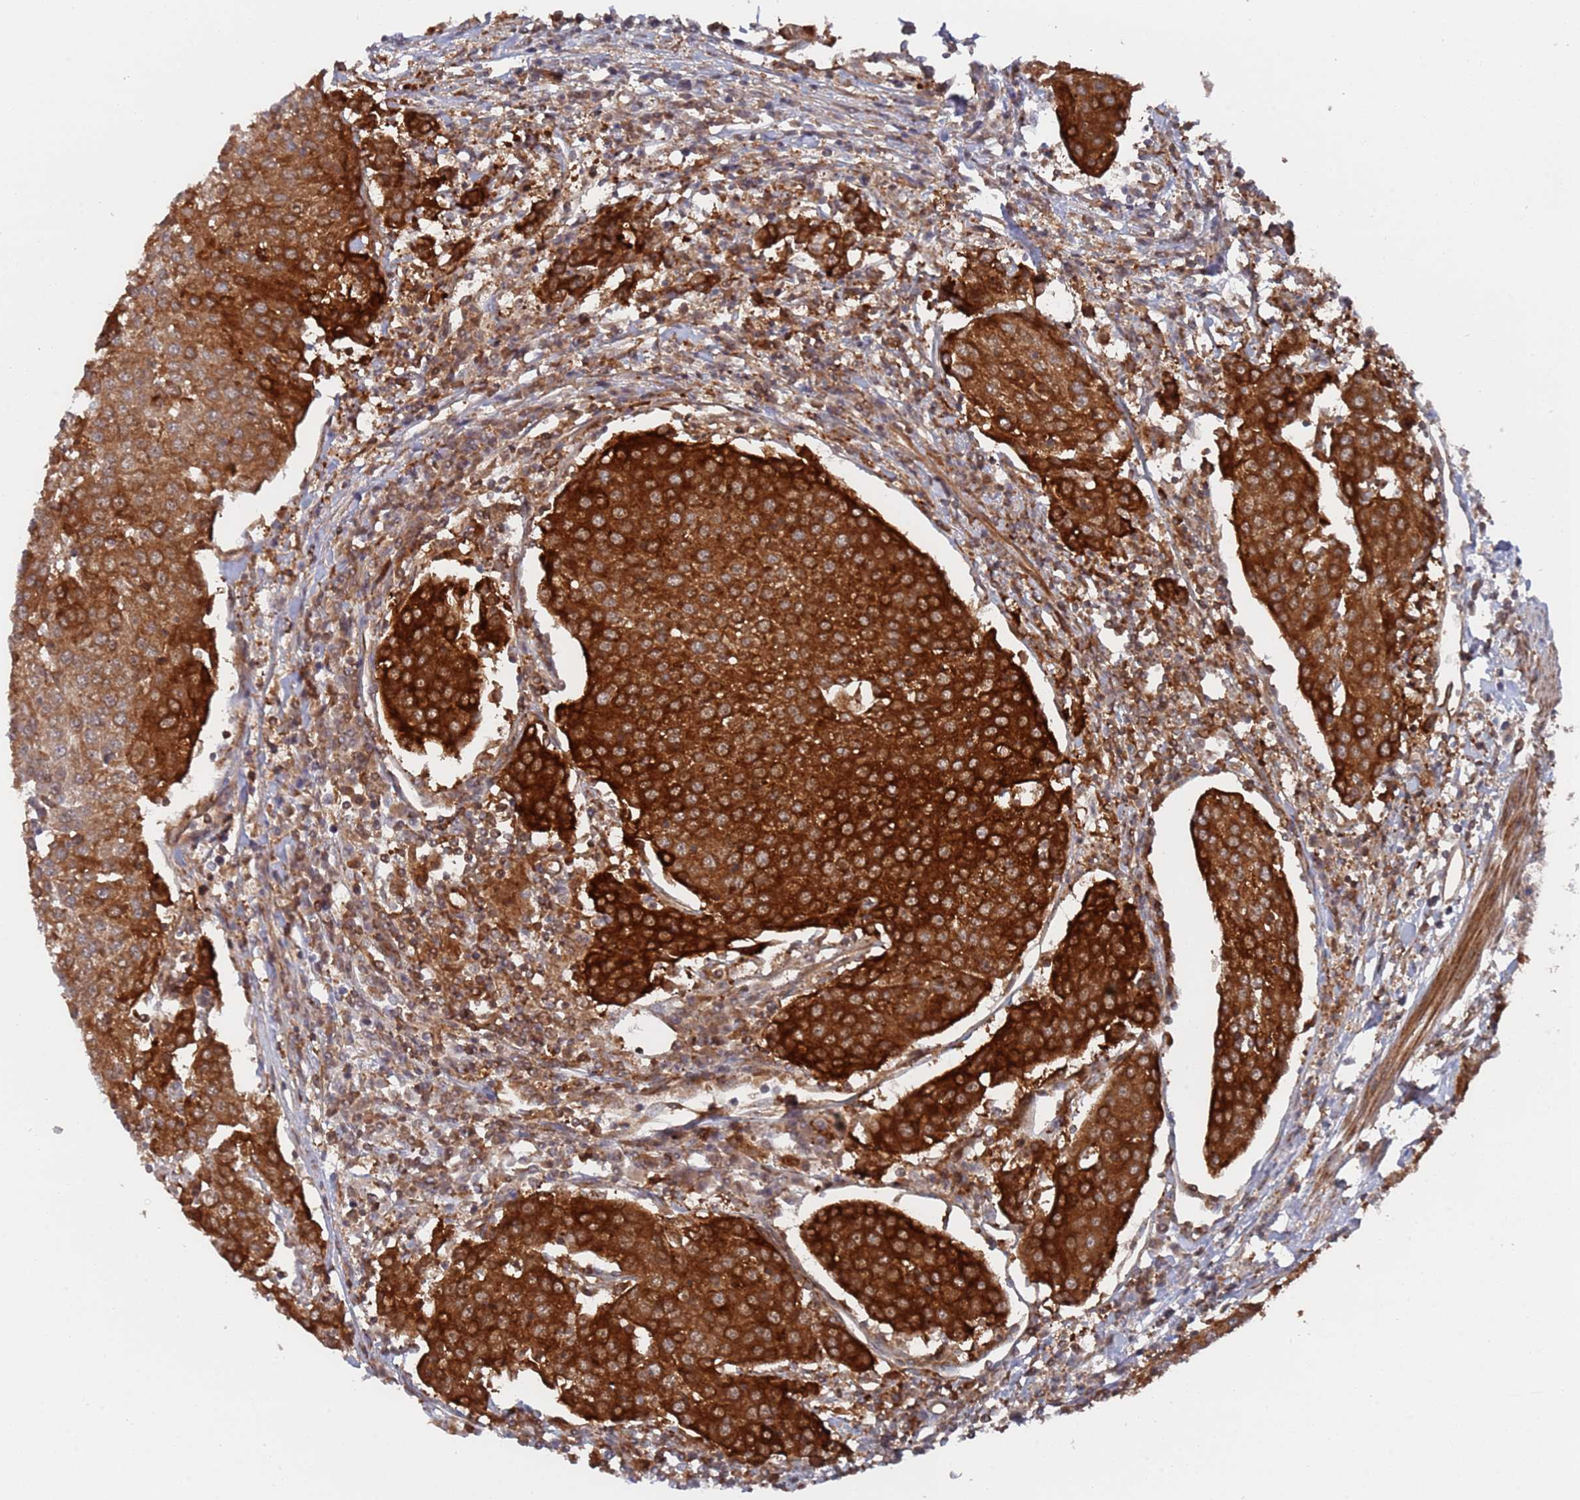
{"staining": {"intensity": "strong", "quantity": ">75%", "location": "cytoplasmic/membranous"}, "tissue": "urothelial cancer", "cell_type": "Tumor cells", "image_type": "cancer", "snomed": [{"axis": "morphology", "description": "Urothelial carcinoma, High grade"}, {"axis": "topography", "description": "Urinary bladder"}], "caption": "High-power microscopy captured an immunohistochemistry photomicrograph of urothelial carcinoma (high-grade), revealing strong cytoplasmic/membranous positivity in about >75% of tumor cells.", "gene": "DDX60", "patient": {"sex": "female", "age": 85}}